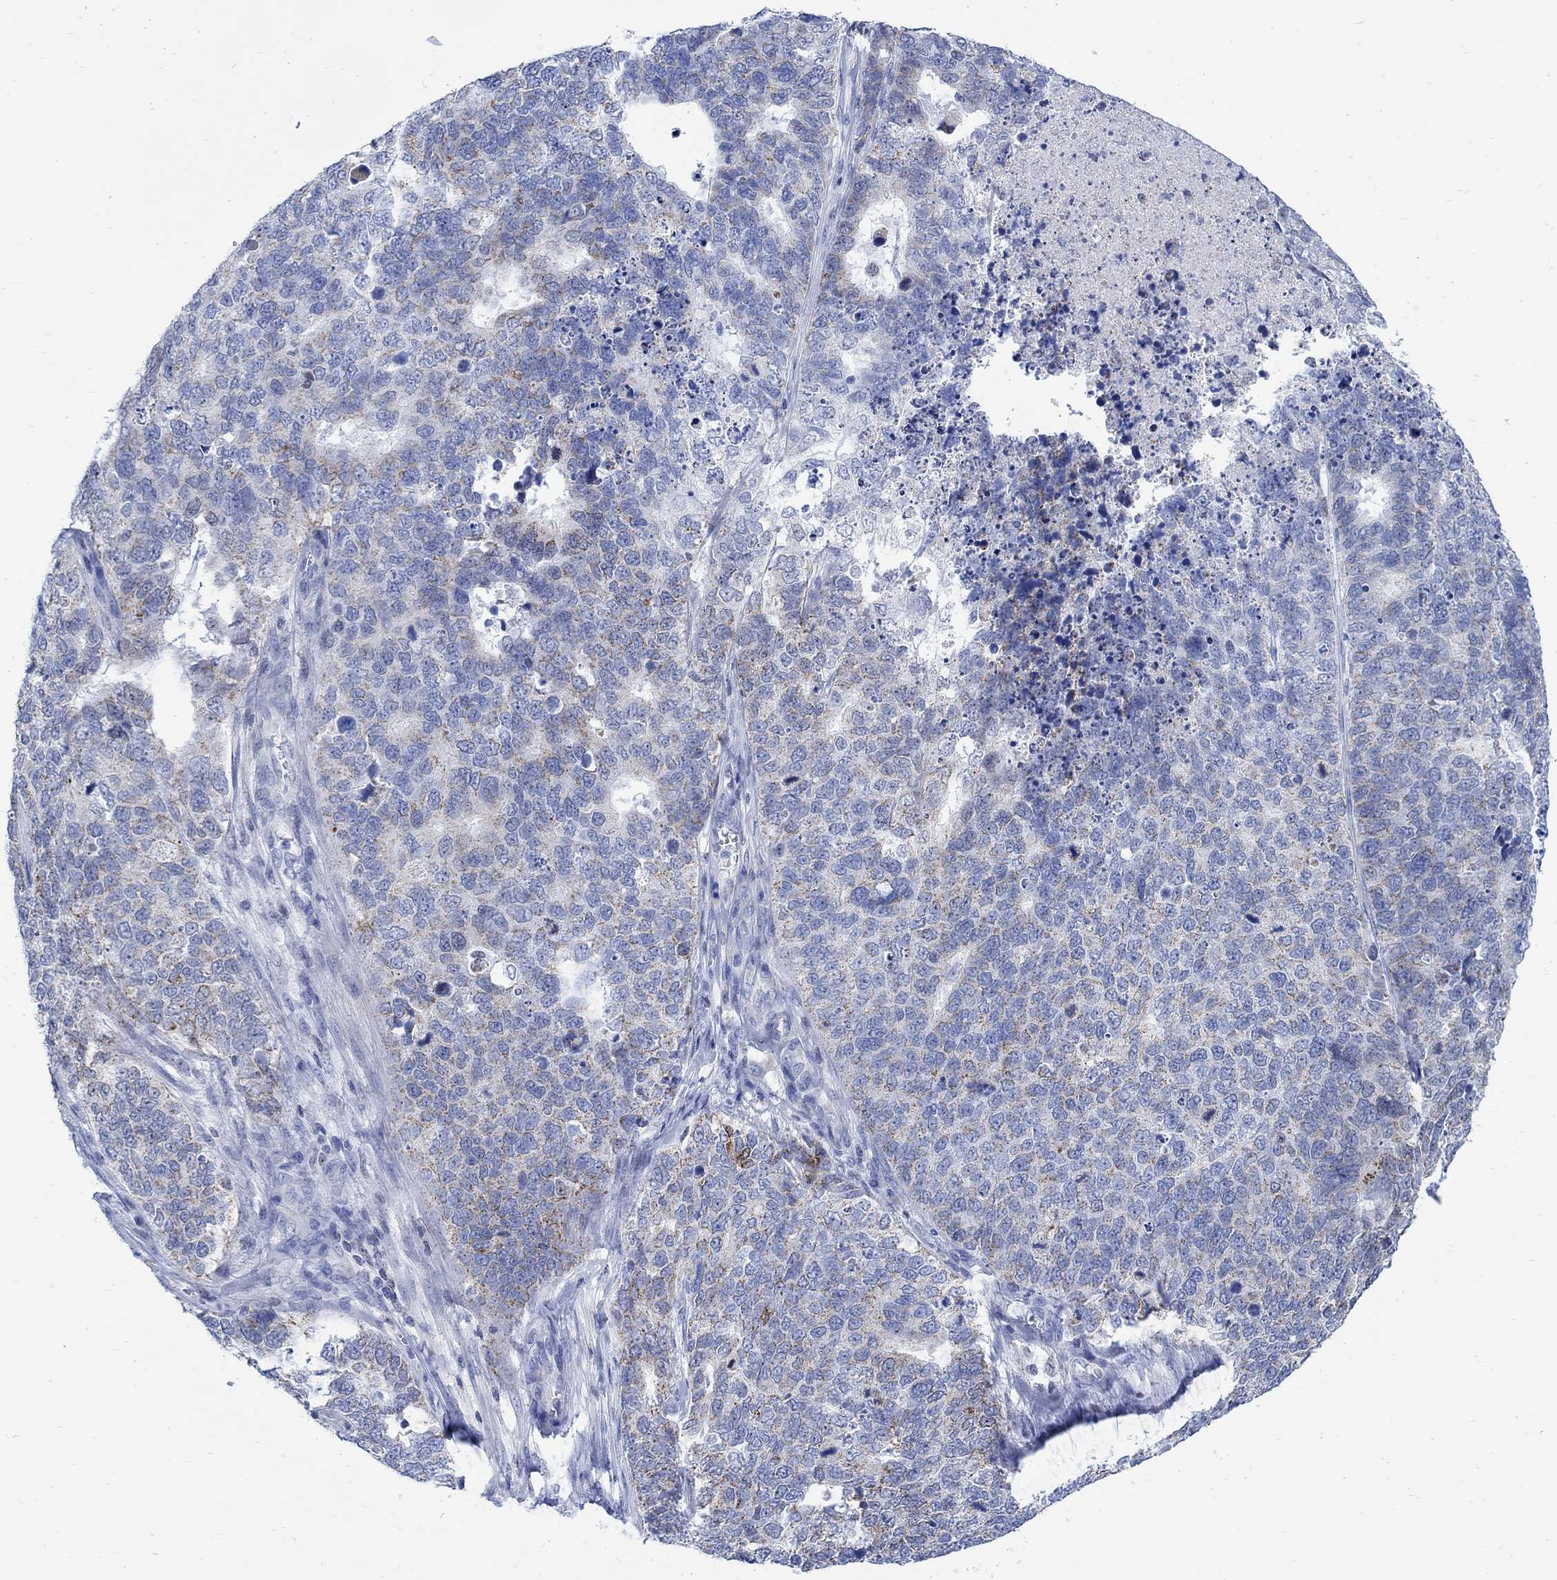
{"staining": {"intensity": "moderate", "quantity": "<25%", "location": "cytoplasmic/membranous"}, "tissue": "cervical cancer", "cell_type": "Tumor cells", "image_type": "cancer", "snomed": [{"axis": "morphology", "description": "Squamous cell carcinoma, NOS"}, {"axis": "topography", "description": "Cervix"}], "caption": "A histopathology image showing moderate cytoplasmic/membranous staining in about <25% of tumor cells in cervical cancer, as visualized by brown immunohistochemical staining.", "gene": "CPLX2", "patient": {"sex": "female", "age": 63}}